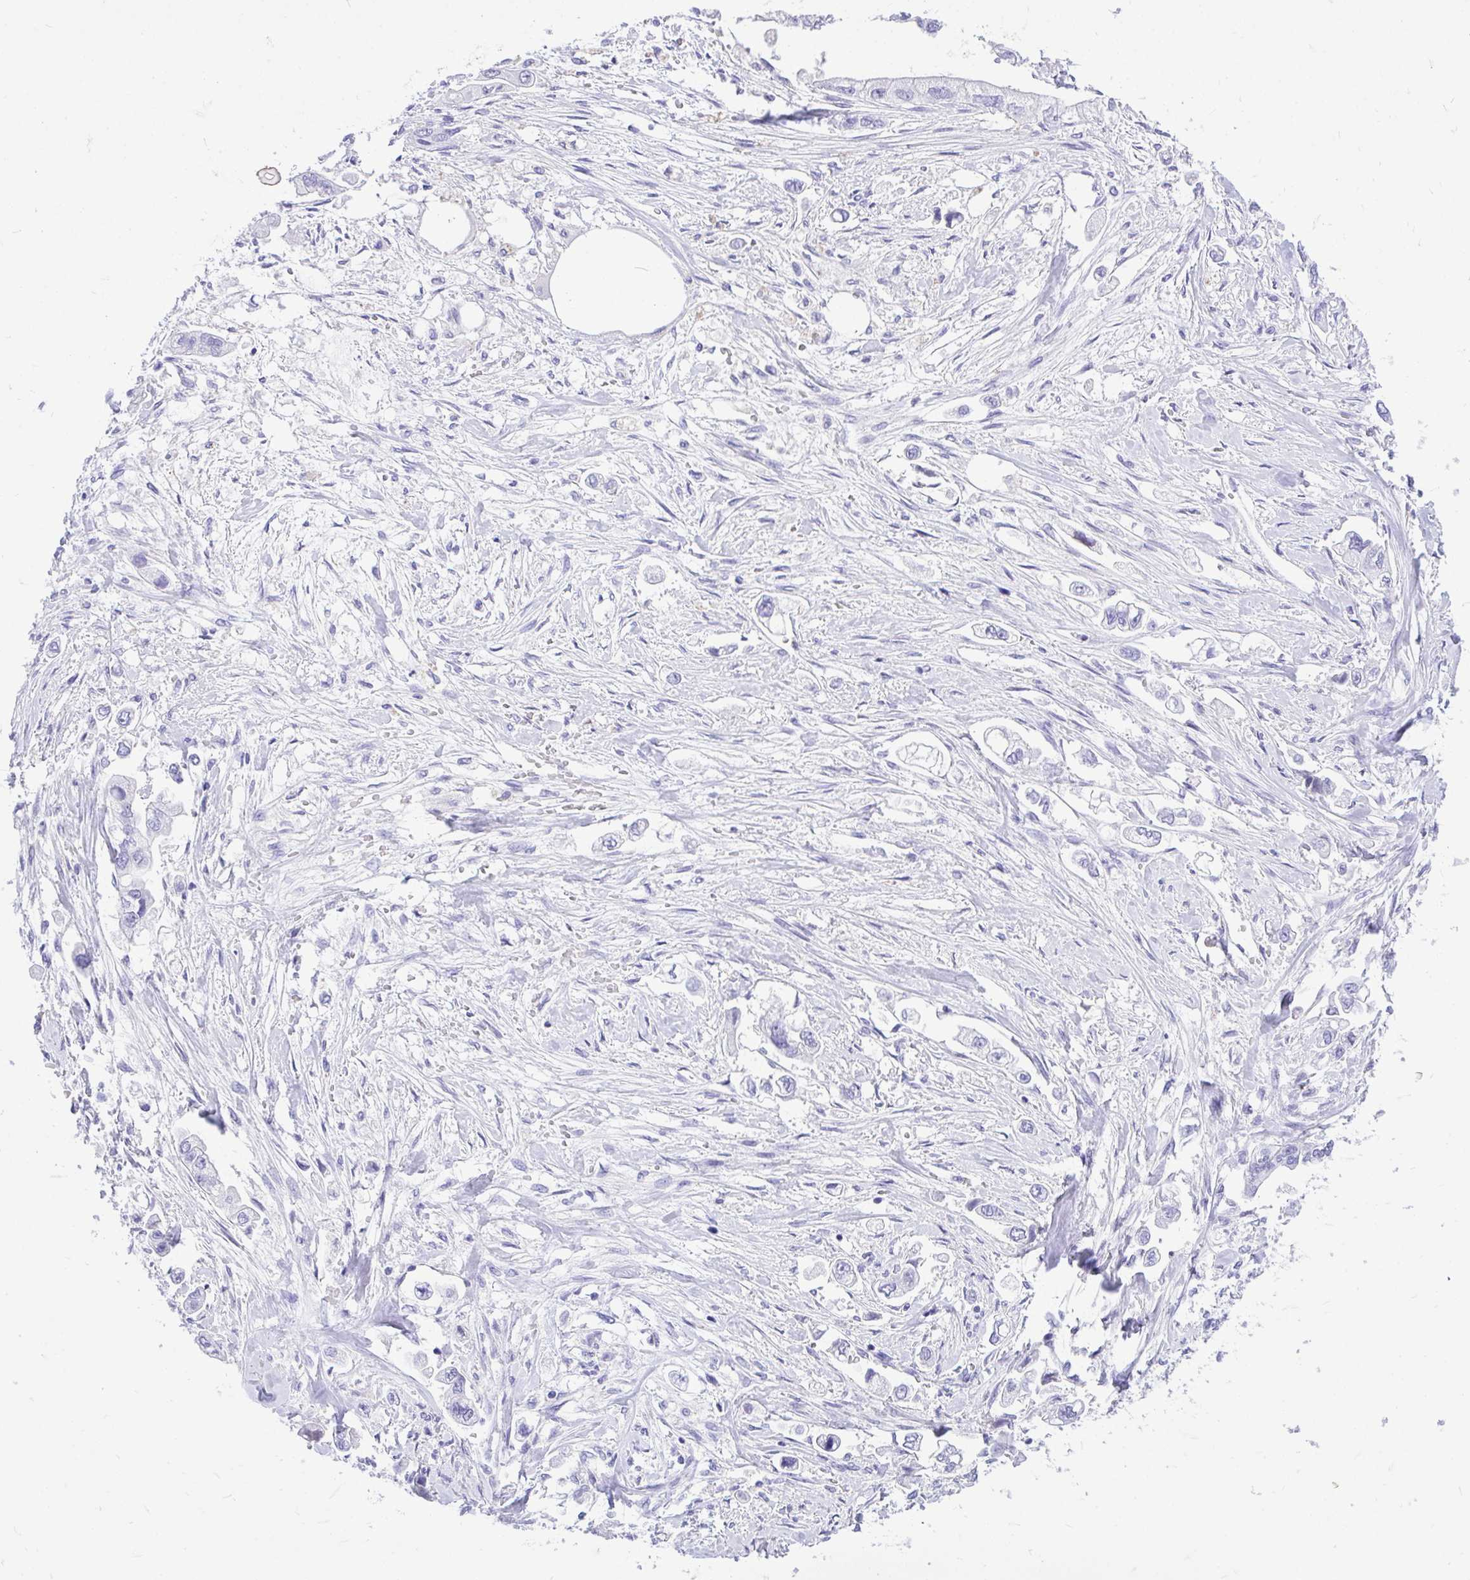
{"staining": {"intensity": "negative", "quantity": "none", "location": "none"}, "tissue": "stomach cancer", "cell_type": "Tumor cells", "image_type": "cancer", "snomed": [{"axis": "morphology", "description": "Adenocarcinoma, NOS"}, {"axis": "topography", "description": "Stomach"}], "caption": "Immunohistochemistry (IHC) photomicrograph of human stomach adenocarcinoma stained for a protein (brown), which displays no positivity in tumor cells.", "gene": "MON1A", "patient": {"sex": "male", "age": 62}}